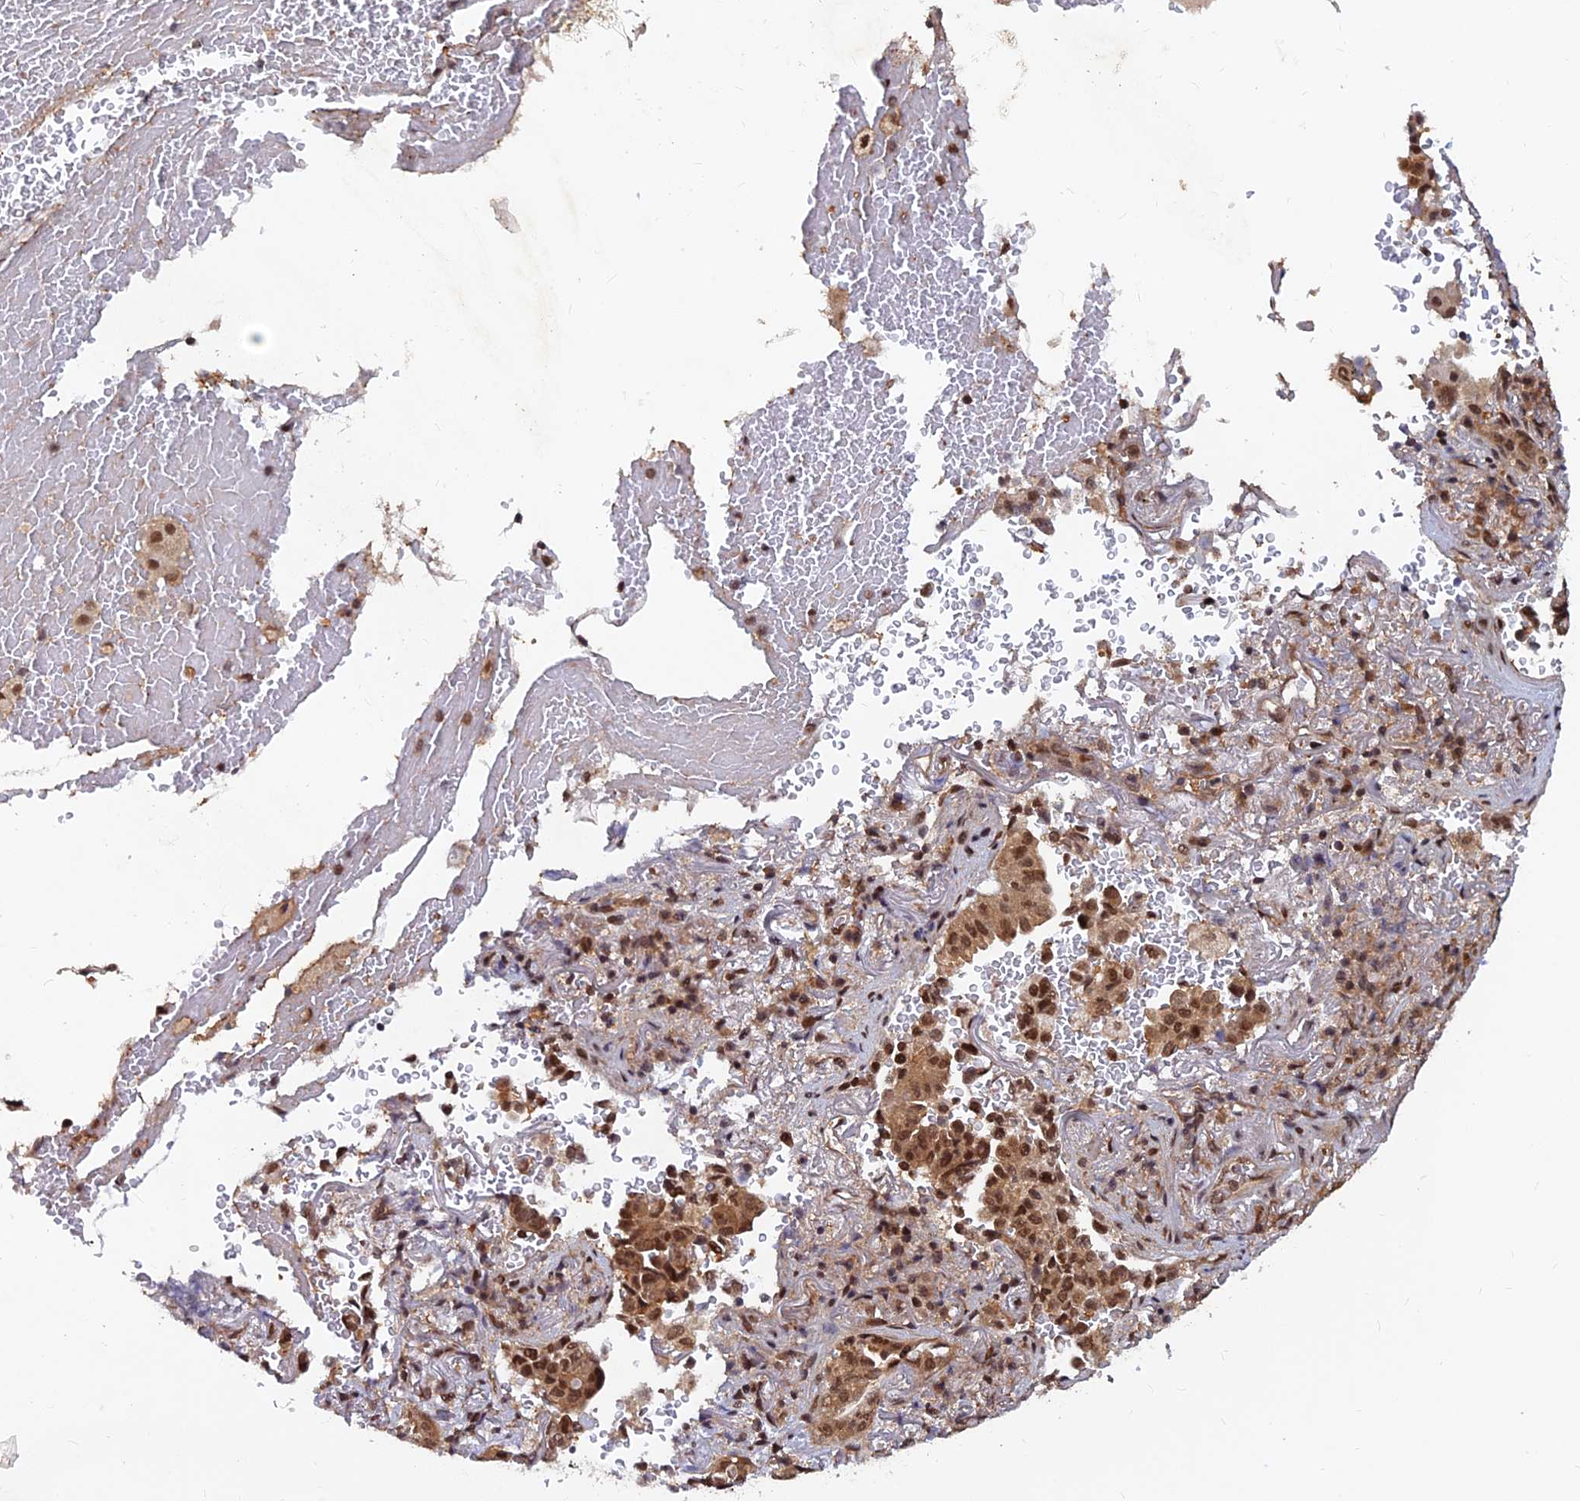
{"staining": {"intensity": "moderate", "quantity": ">75%", "location": "cytoplasmic/membranous,nuclear"}, "tissue": "lung cancer", "cell_type": "Tumor cells", "image_type": "cancer", "snomed": [{"axis": "morphology", "description": "Adenocarcinoma, NOS"}, {"axis": "topography", "description": "Lung"}], "caption": "DAB (3,3'-diaminobenzidine) immunohistochemical staining of lung cancer reveals moderate cytoplasmic/membranous and nuclear protein positivity in about >75% of tumor cells.", "gene": "FAM53C", "patient": {"sex": "female", "age": 69}}